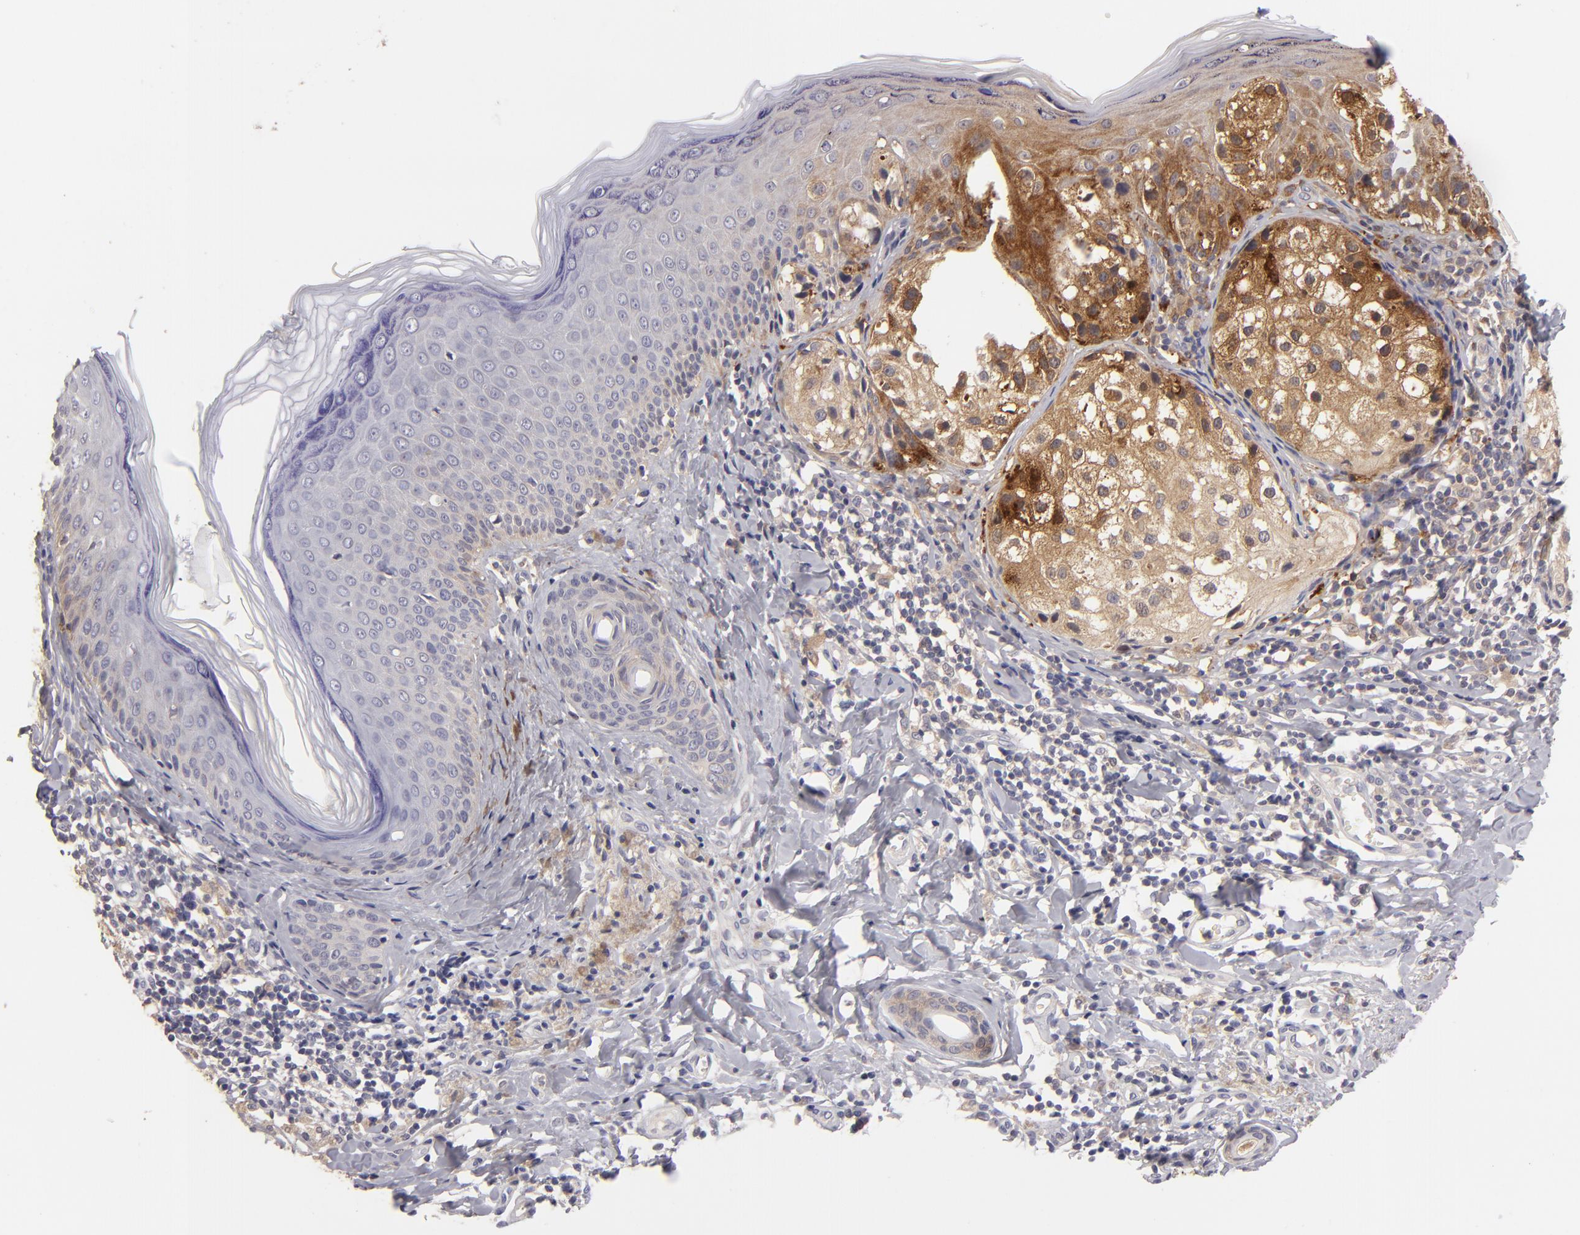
{"staining": {"intensity": "strong", "quantity": ">75%", "location": "cytoplasmic/membranous"}, "tissue": "melanoma", "cell_type": "Tumor cells", "image_type": "cancer", "snomed": [{"axis": "morphology", "description": "Malignant melanoma, NOS"}, {"axis": "topography", "description": "Skin"}], "caption": "A micrograph of human melanoma stained for a protein displays strong cytoplasmic/membranous brown staining in tumor cells. The protein is stained brown, and the nuclei are stained in blue (DAB IHC with brightfield microscopy, high magnification).", "gene": "MMP10", "patient": {"sex": "male", "age": 23}}